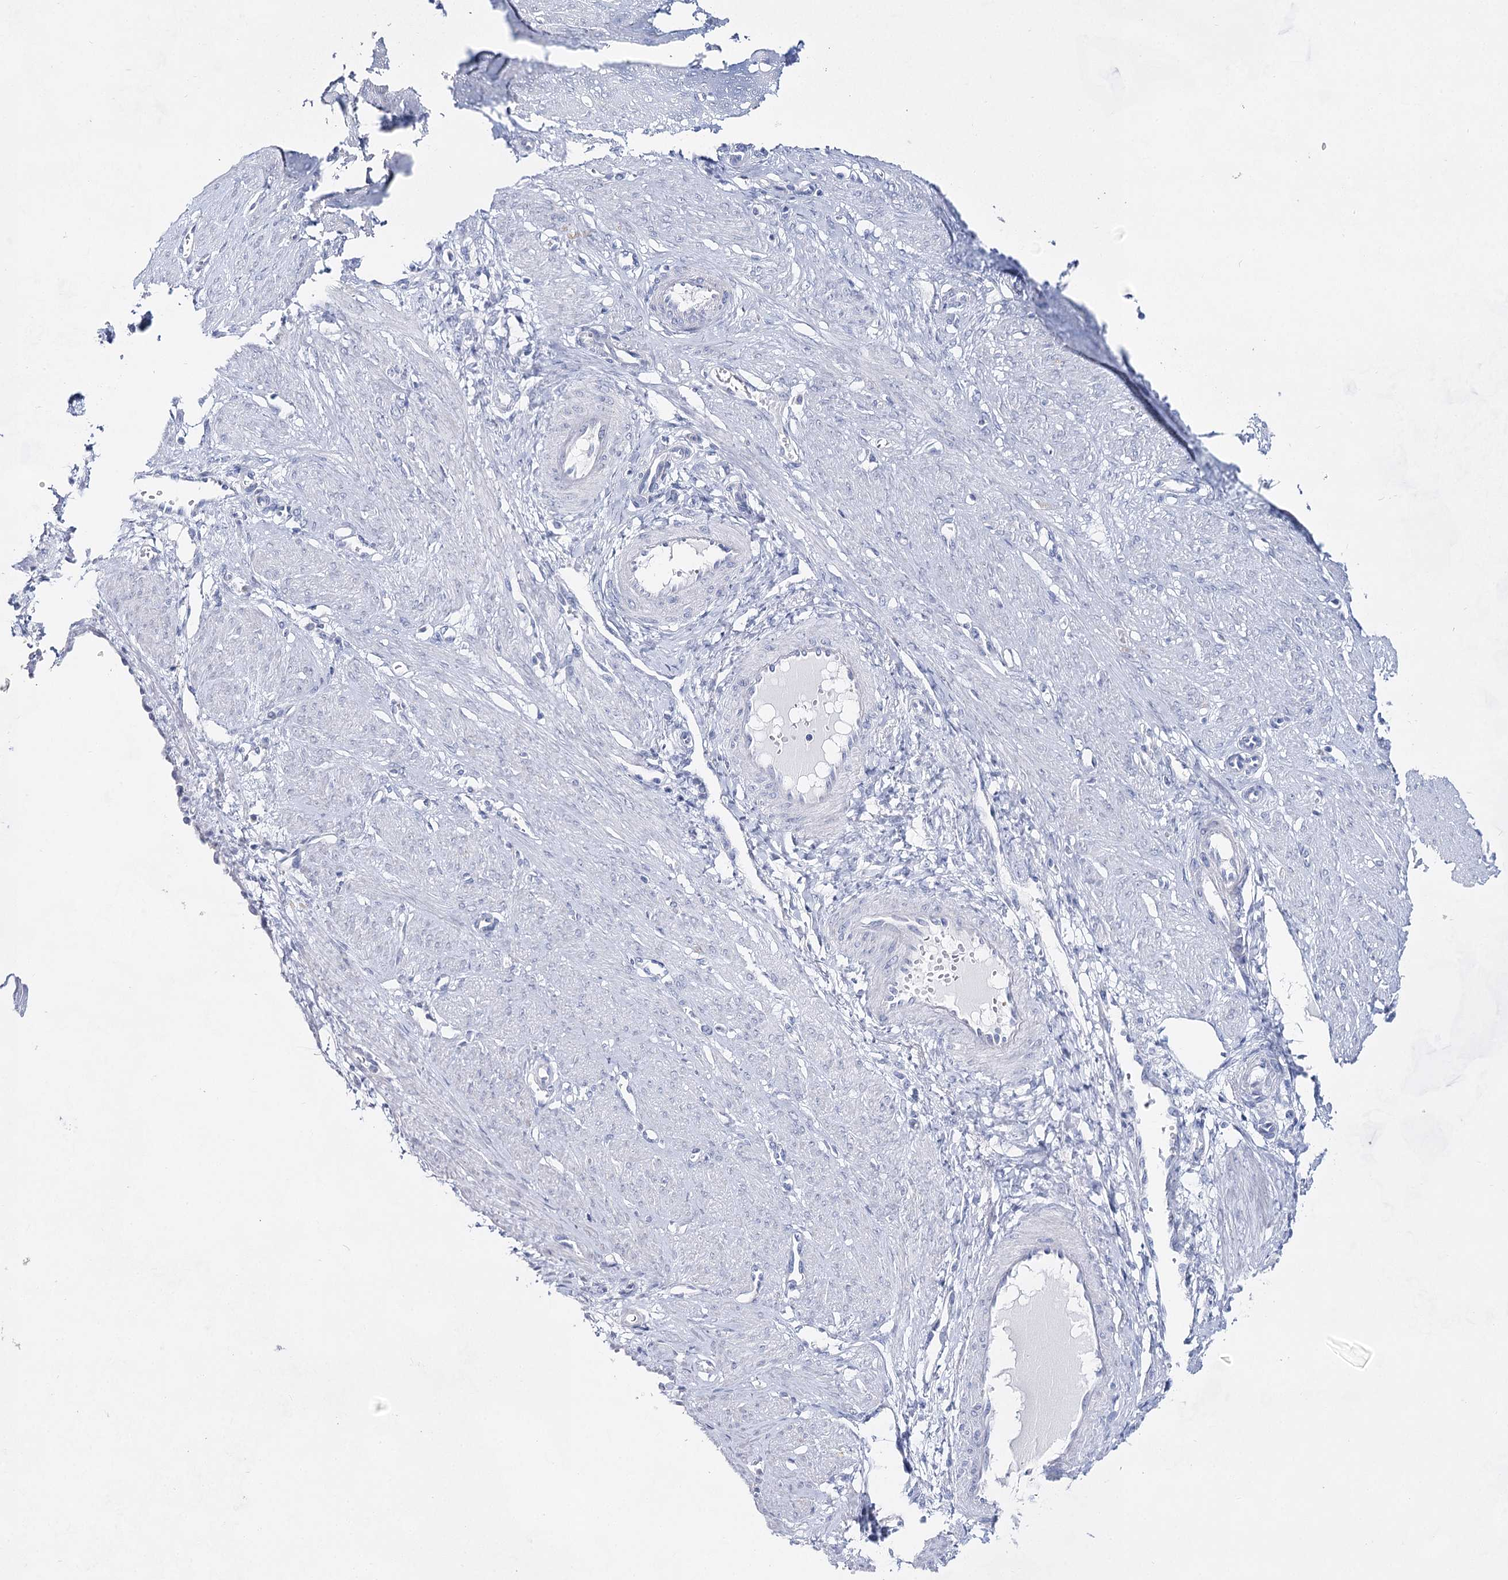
{"staining": {"intensity": "negative", "quantity": "none", "location": "none"}, "tissue": "endometrium", "cell_type": "Cells in endometrial stroma", "image_type": "normal", "snomed": [{"axis": "morphology", "description": "Normal tissue, NOS"}, {"axis": "topography", "description": "Endometrium"}], "caption": "Image shows no protein positivity in cells in endometrial stroma of benign endometrium. (IHC, brightfield microscopy, high magnification).", "gene": "BPHL", "patient": {"sex": "female", "age": 33}}